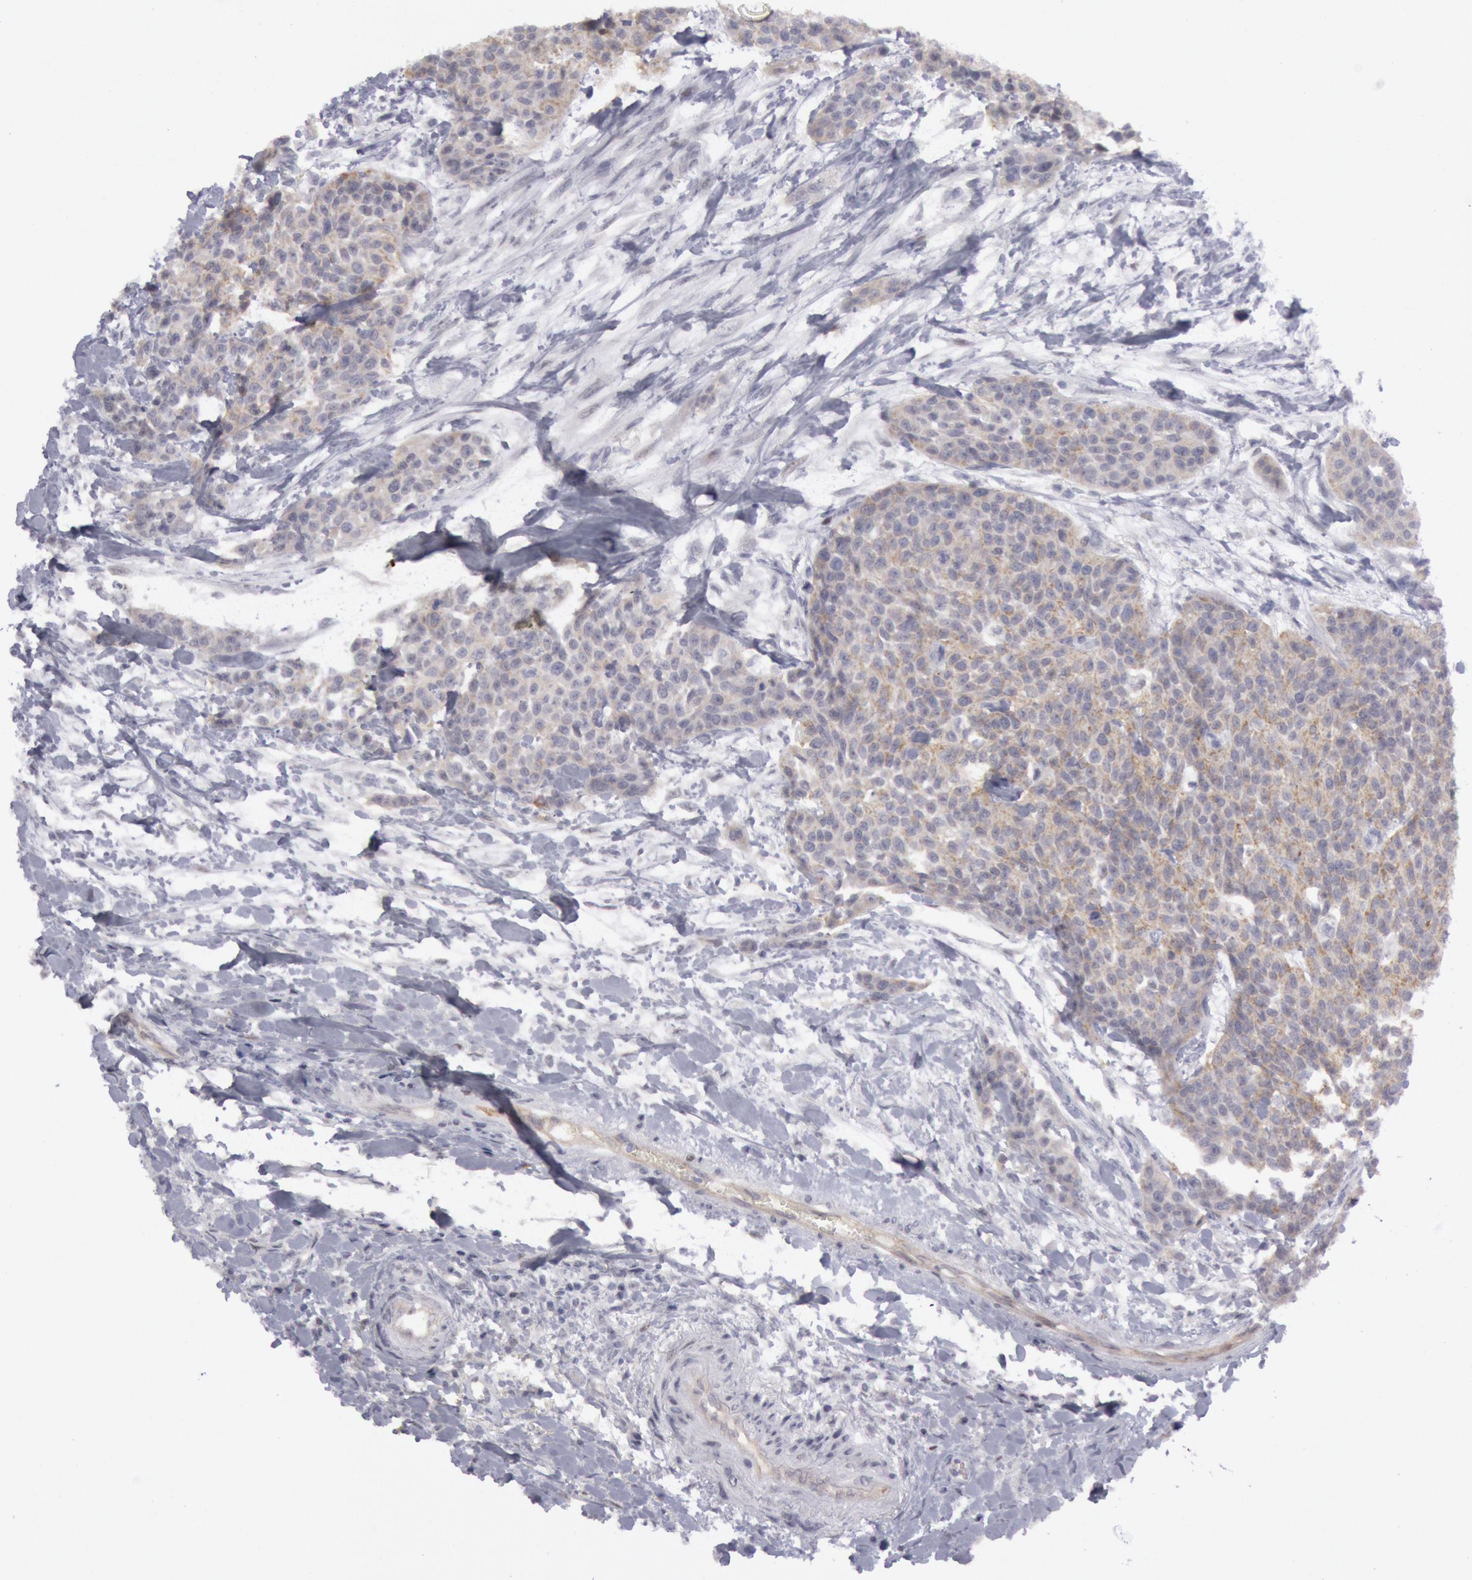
{"staining": {"intensity": "moderate", "quantity": "25%-75%", "location": "cytoplasmic/membranous"}, "tissue": "urothelial cancer", "cell_type": "Tumor cells", "image_type": "cancer", "snomed": [{"axis": "morphology", "description": "Urothelial carcinoma, High grade"}, {"axis": "topography", "description": "Urinary bladder"}], "caption": "Urothelial cancer stained for a protein shows moderate cytoplasmic/membranous positivity in tumor cells. (DAB IHC with brightfield microscopy, high magnification).", "gene": "JOSD1", "patient": {"sex": "male", "age": 56}}